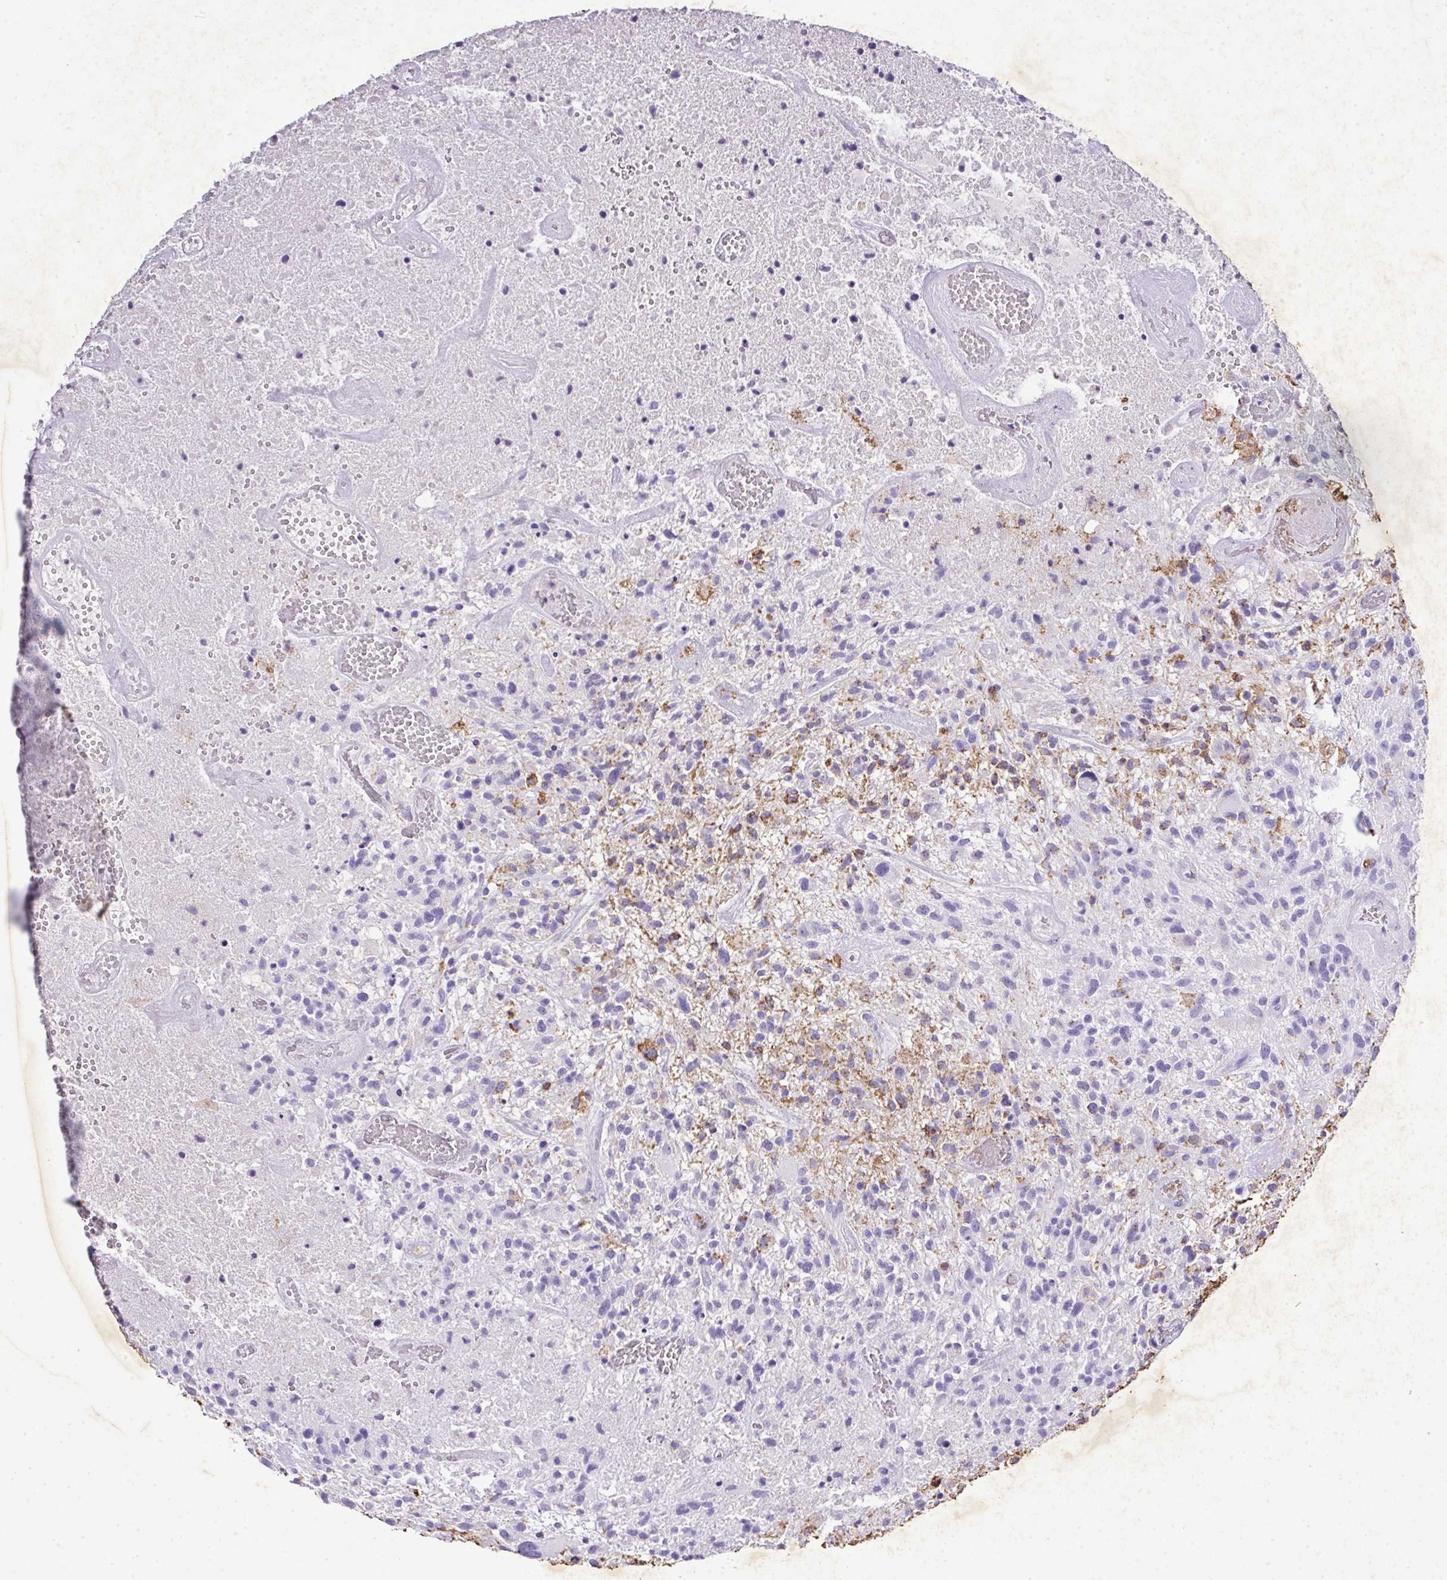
{"staining": {"intensity": "moderate", "quantity": "<25%", "location": "cytoplasmic/membranous"}, "tissue": "glioma", "cell_type": "Tumor cells", "image_type": "cancer", "snomed": [{"axis": "morphology", "description": "Glioma, malignant, High grade"}, {"axis": "topography", "description": "Brain"}], "caption": "A brown stain highlights moderate cytoplasmic/membranous expression of a protein in glioma tumor cells.", "gene": "KCNJ11", "patient": {"sex": "male", "age": 47}}